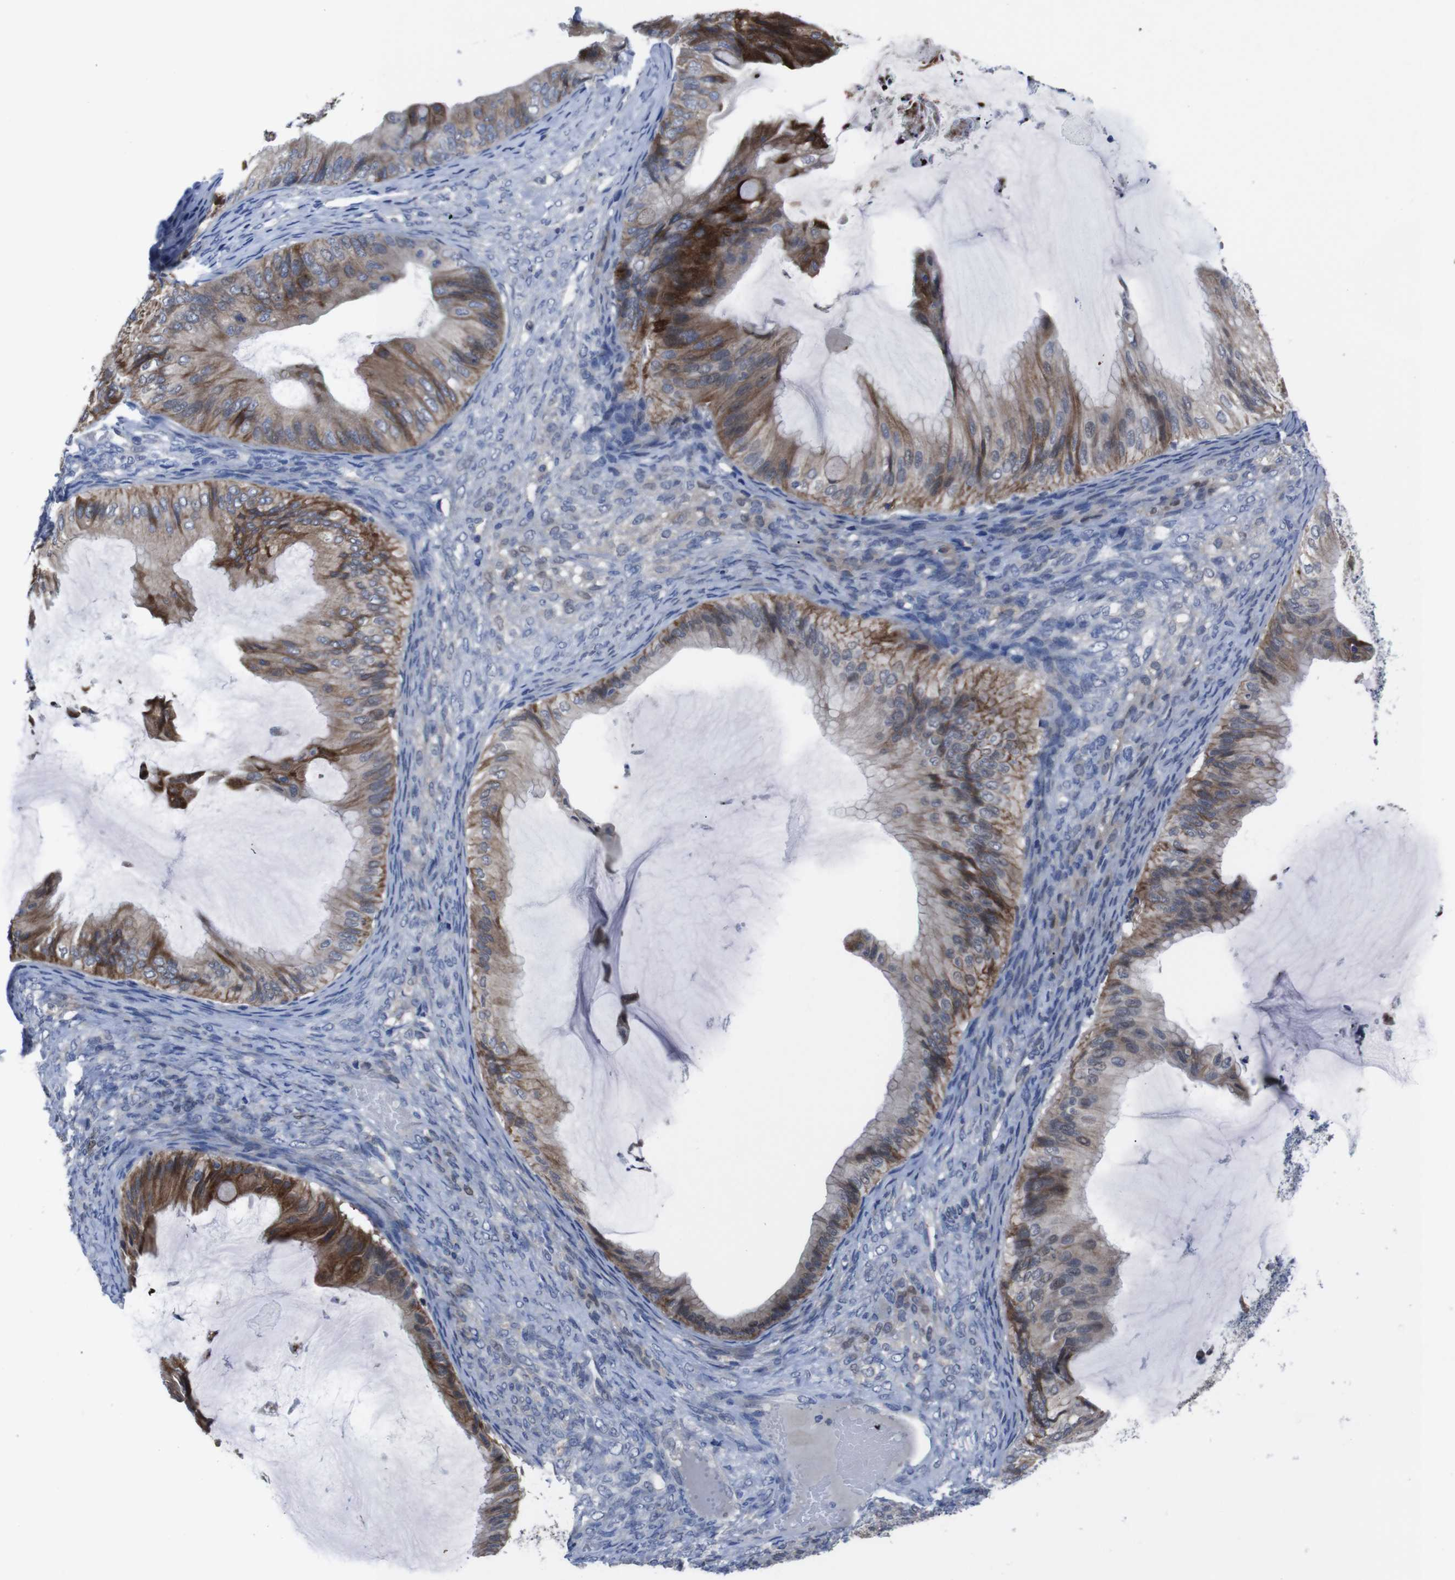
{"staining": {"intensity": "strong", "quantity": "25%-75%", "location": "cytoplasmic/membranous"}, "tissue": "ovarian cancer", "cell_type": "Tumor cells", "image_type": "cancer", "snomed": [{"axis": "morphology", "description": "Cystadenocarcinoma, mucinous, NOS"}, {"axis": "topography", "description": "Ovary"}], "caption": "Tumor cells show strong cytoplasmic/membranous expression in approximately 25%-75% of cells in ovarian mucinous cystadenocarcinoma.", "gene": "SEMA4B", "patient": {"sex": "female", "age": 61}}